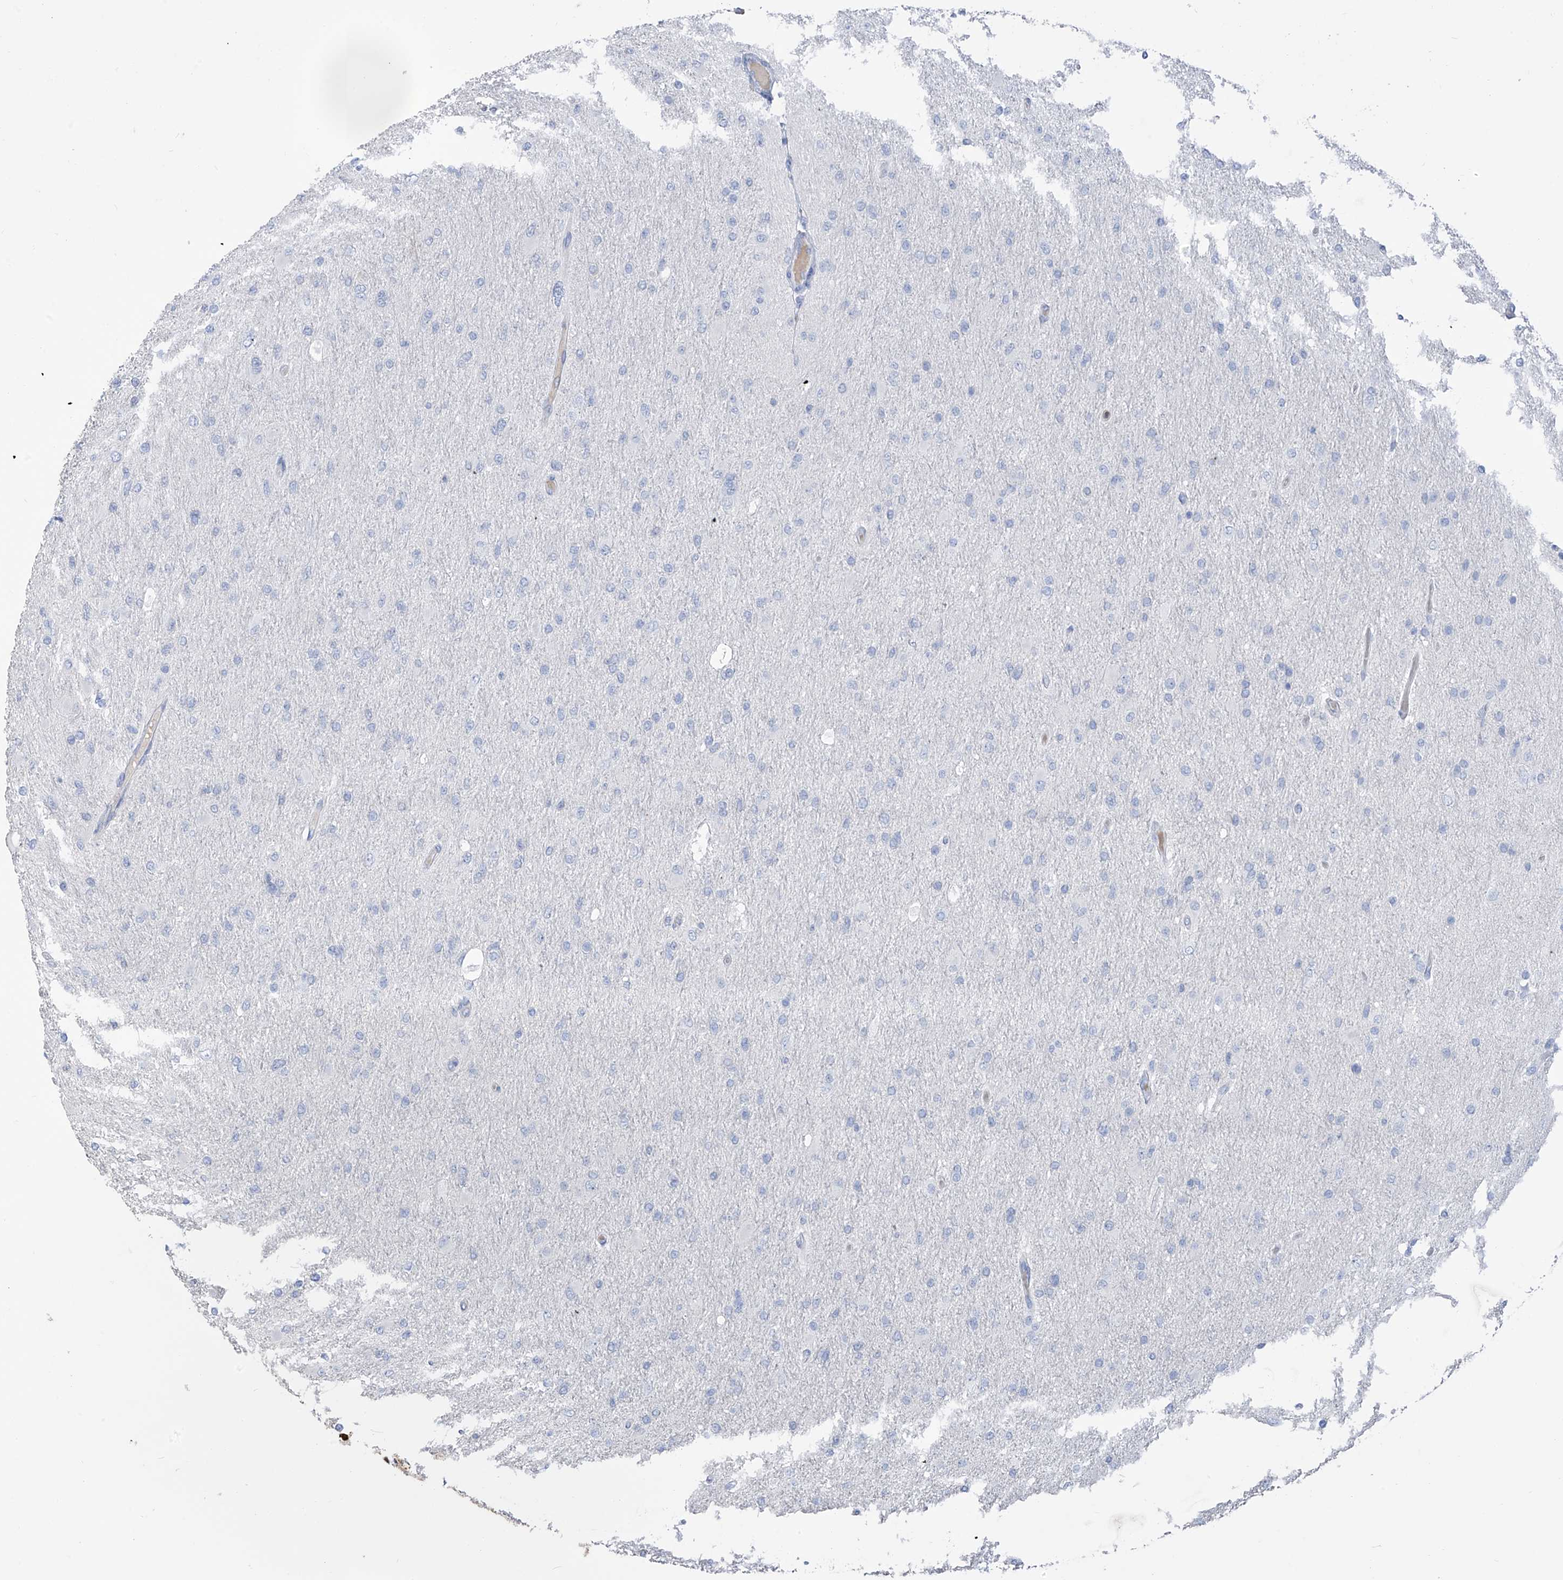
{"staining": {"intensity": "negative", "quantity": "none", "location": "none"}, "tissue": "glioma", "cell_type": "Tumor cells", "image_type": "cancer", "snomed": [{"axis": "morphology", "description": "Glioma, malignant, High grade"}, {"axis": "topography", "description": "Cerebral cortex"}], "caption": "Tumor cells are negative for brown protein staining in malignant high-grade glioma.", "gene": "PAFAH1B3", "patient": {"sex": "female", "age": 36}}